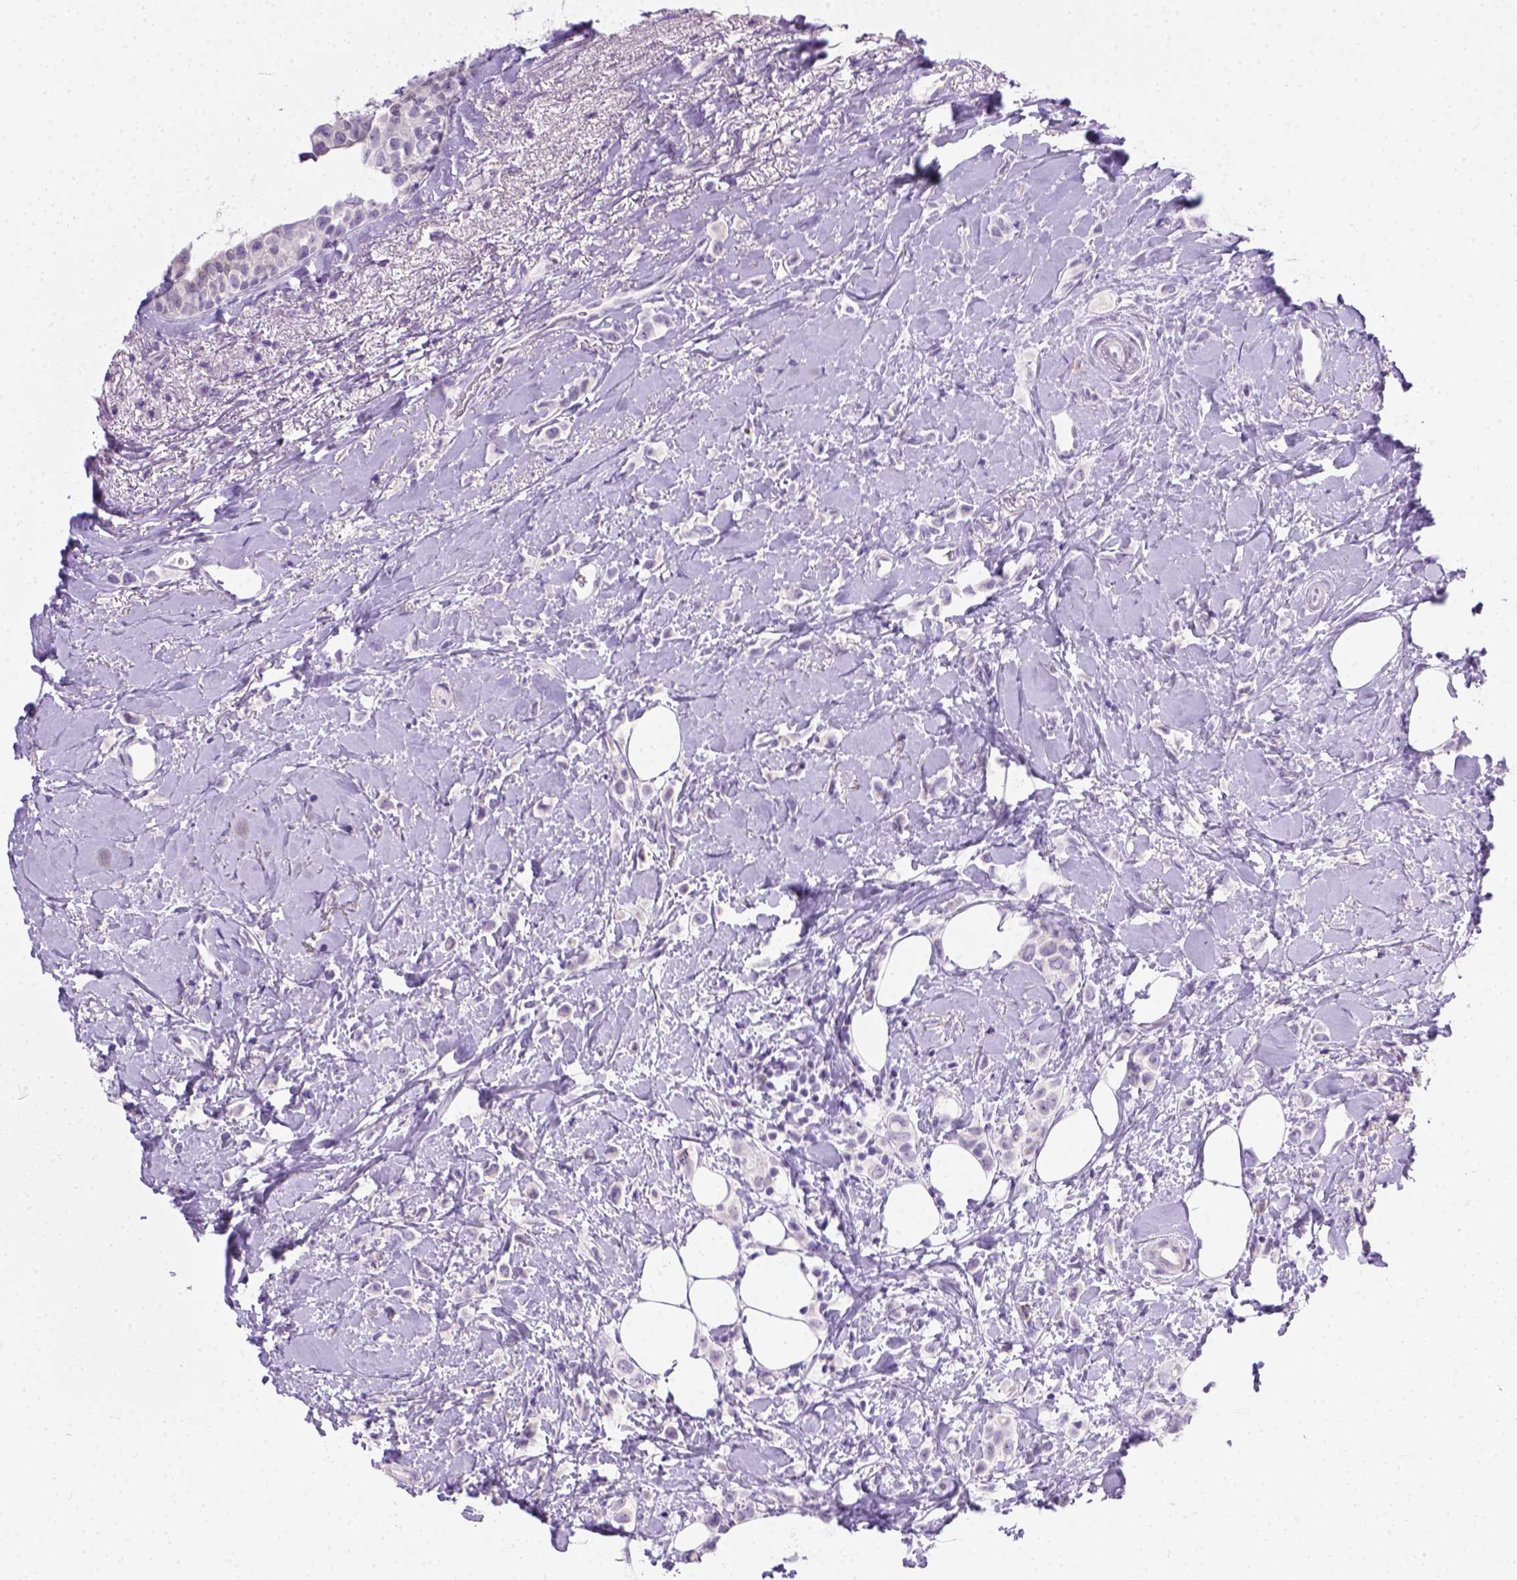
{"staining": {"intensity": "negative", "quantity": "none", "location": "none"}, "tissue": "breast cancer", "cell_type": "Tumor cells", "image_type": "cancer", "snomed": [{"axis": "morphology", "description": "Lobular carcinoma"}, {"axis": "topography", "description": "Breast"}], "caption": "This is an immunohistochemistry (IHC) micrograph of human breast lobular carcinoma. There is no positivity in tumor cells.", "gene": "FAM184B", "patient": {"sex": "female", "age": 66}}